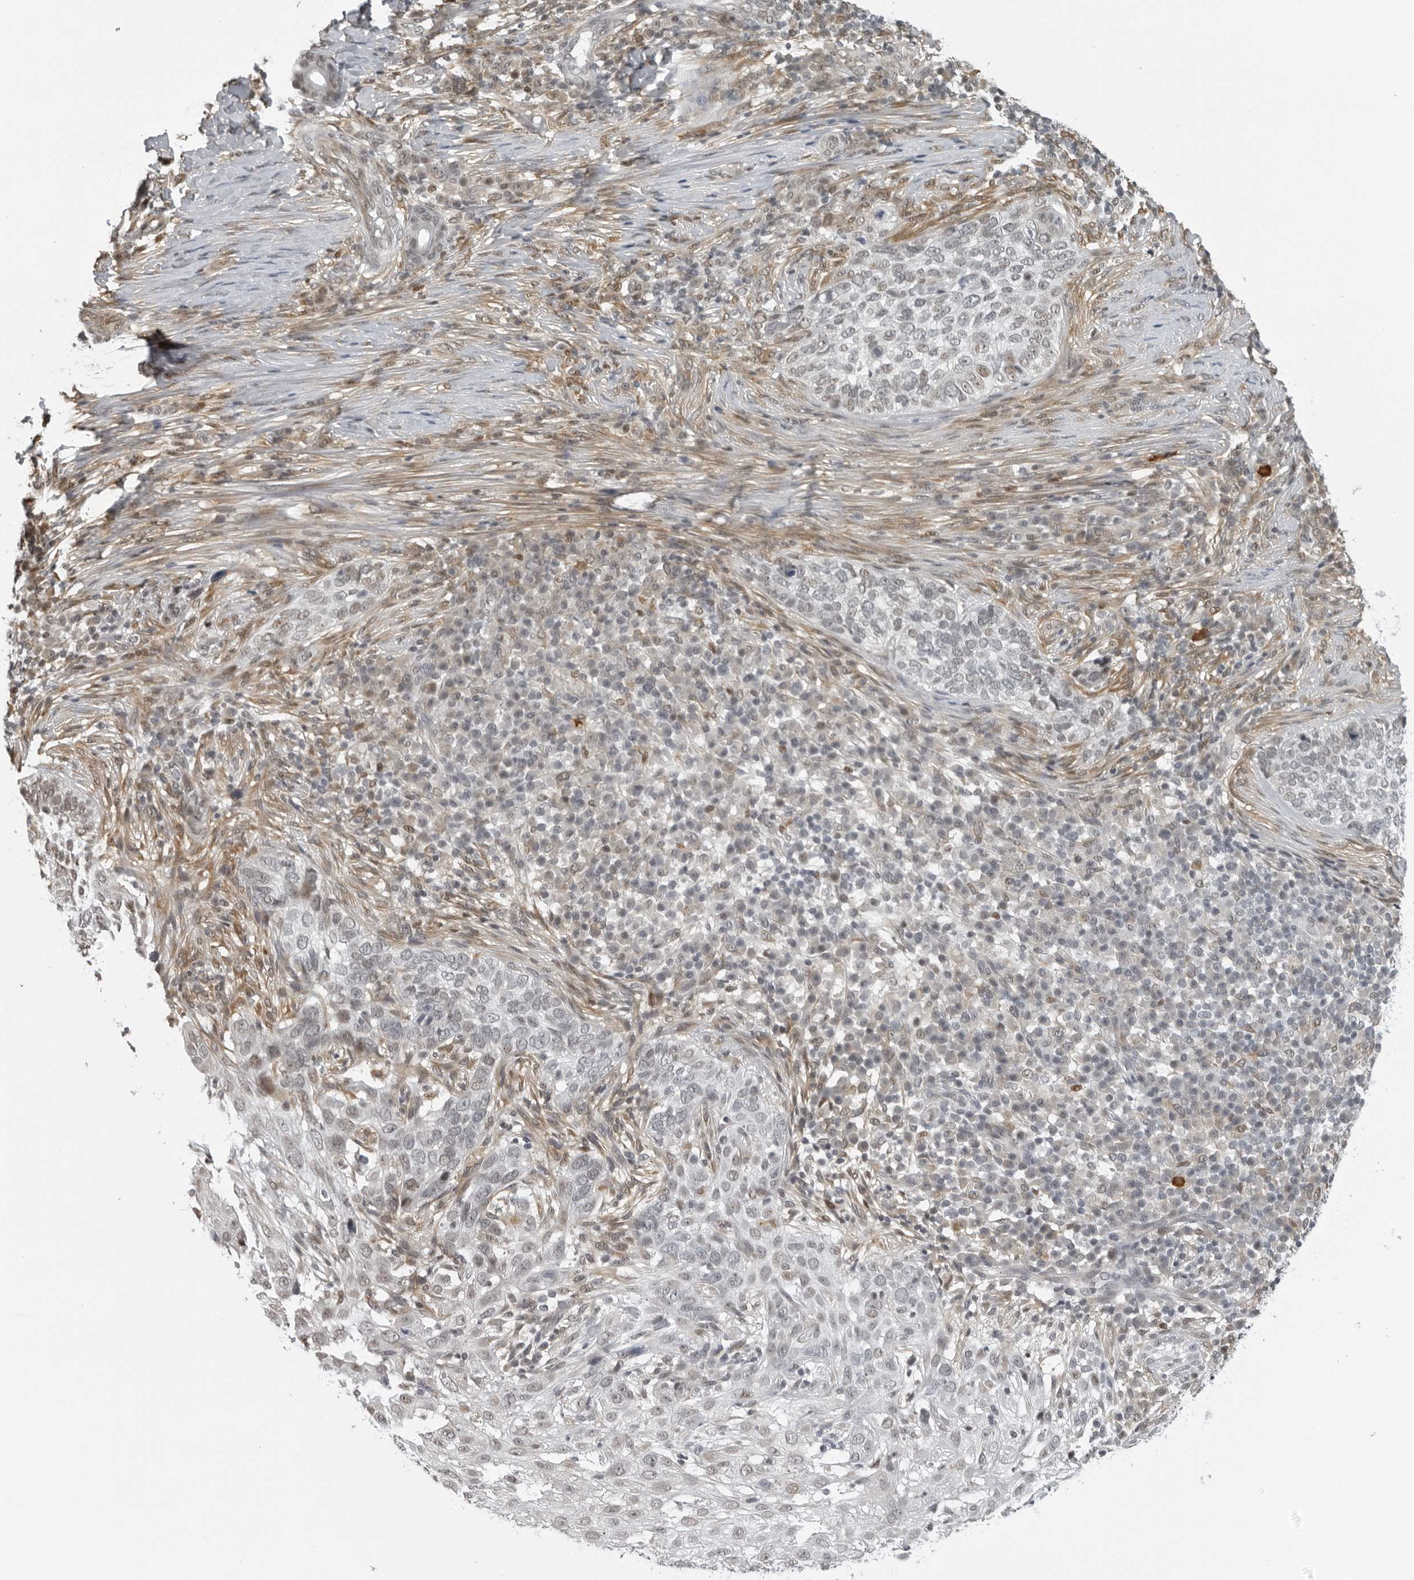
{"staining": {"intensity": "weak", "quantity": "<25%", "location": "nuclear"}, "tissue": "skin cancer", "cell_type": "Tumor cells", "image_type": "cancer", "snomed": [{"axis": "morphology", "description": "Basal cell carcinoma"}, {"axis": "topography", "description": "Skin"}], "caption": "DAB (3,3'-diaminobenzidine) immunohistochemical staining of basal cell carcinoma (skin) exhibits no significant positivity in tumor cells.", "gene": "MAF", "patient": {"sex": "female", "age": 64}}